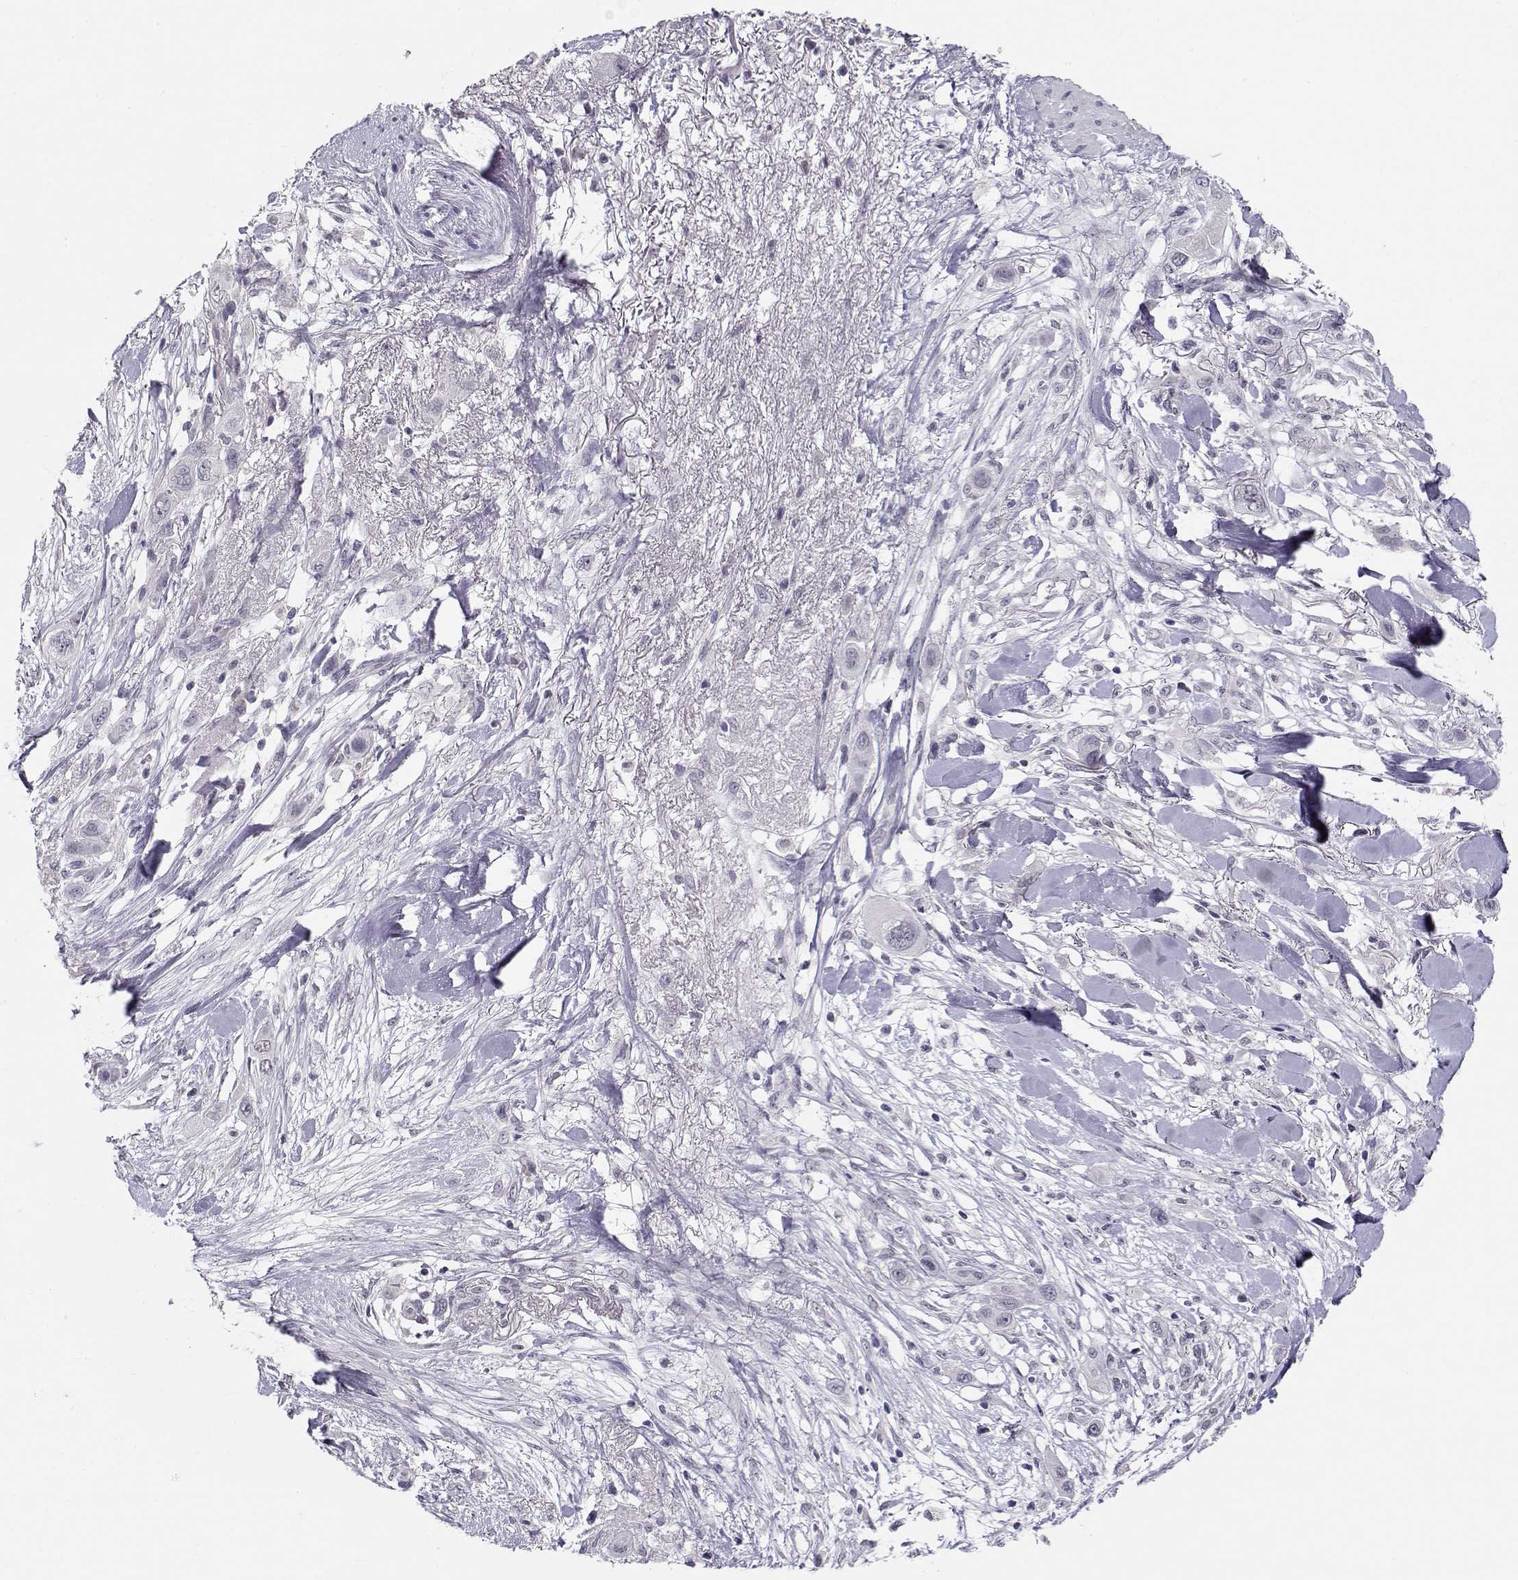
{"staining": {"intensity": "negative", "quantity": "none", "location": "none"}, "tissue": "skin cancer", "cell_type": "Tumor cells", "image_type": "cancer", "snomed": [{"axis": "morphology", "description": "Squamous cell carcinoma, NOS"}, {"axis": "topography", "description": "Skin"}], "caption": "Tumor cells show no significant staining in skin cancer.", "gene": "C16orf86", "patient": {"sex": "male", "age": 79}}